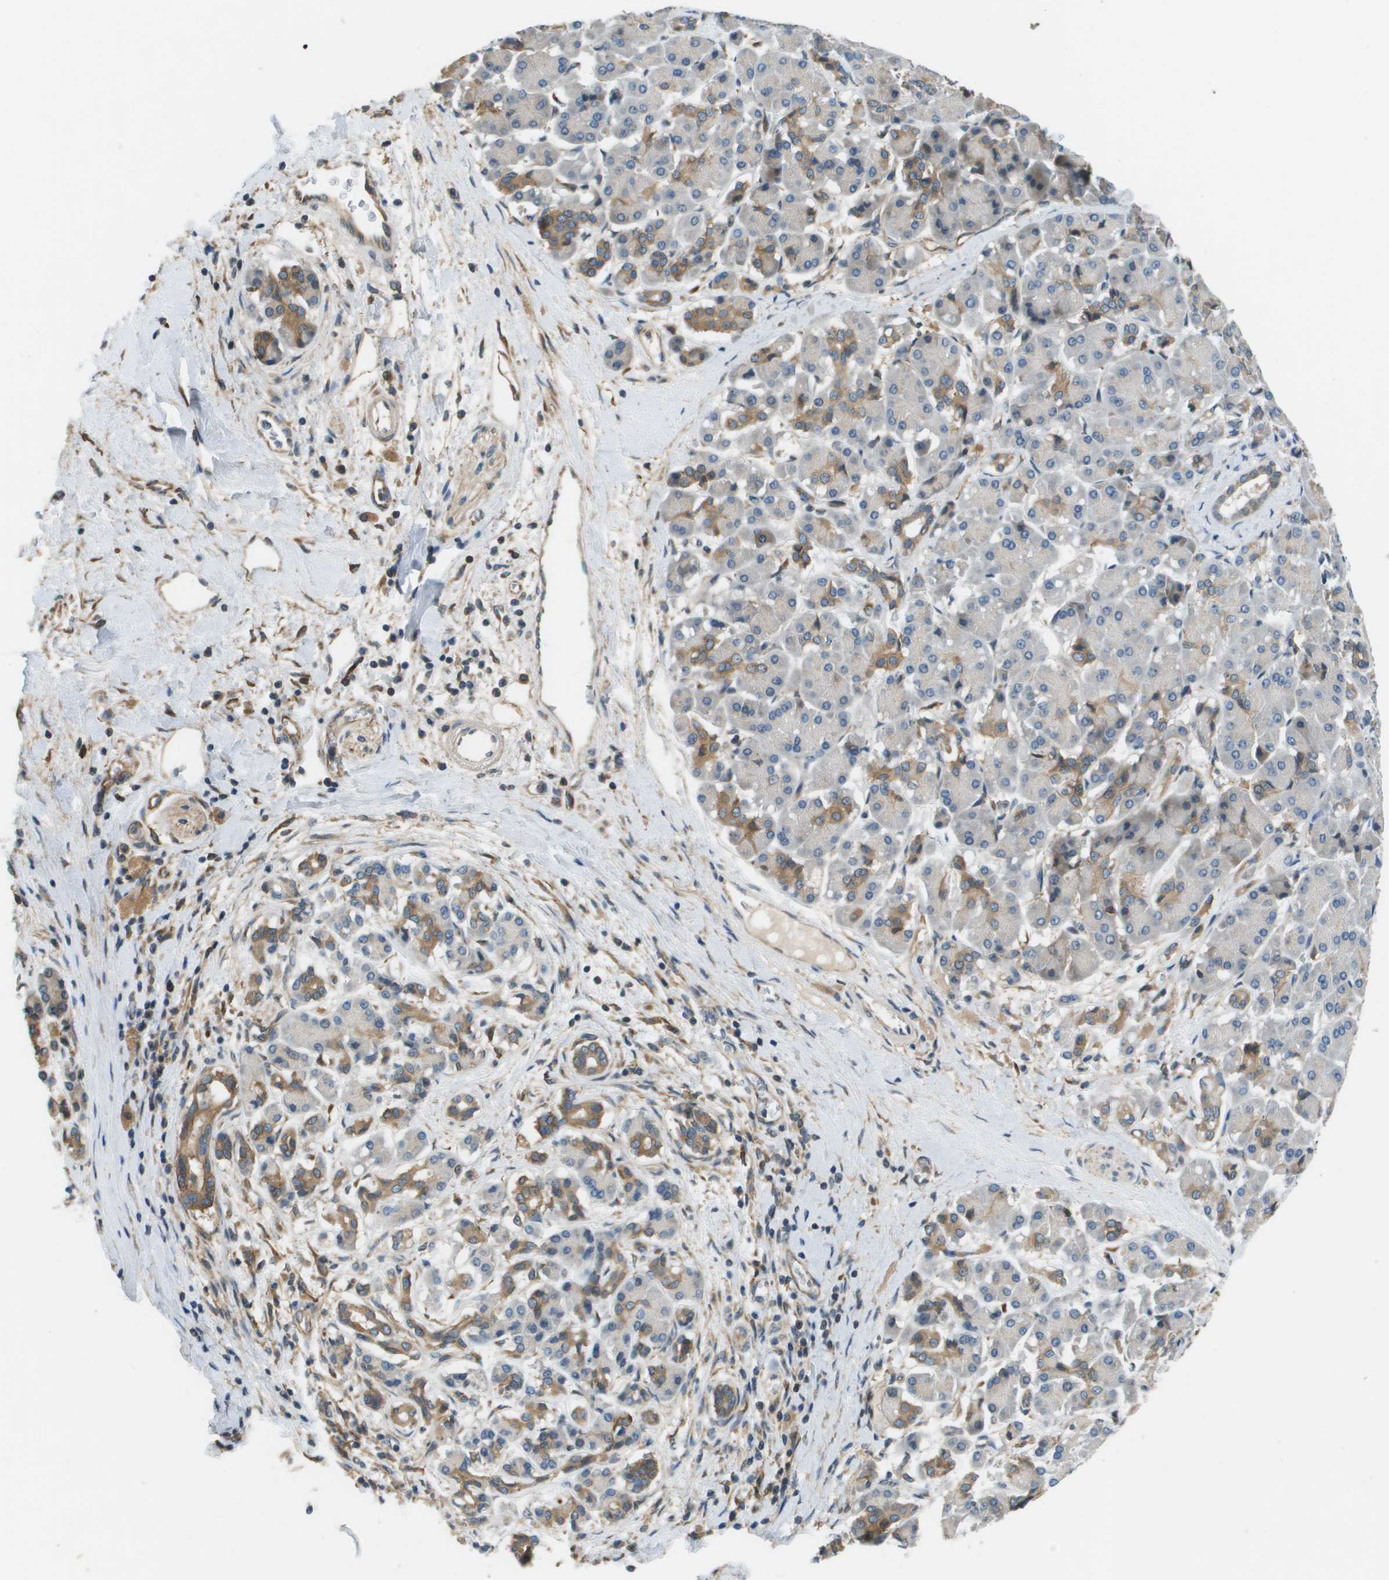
{"staining": {"intensity": "moderate", "quantity": "25%-75%", "location": "cytoplasmic/membranous"}, "tissue": "pancreatic cancer", "cell_type": "Tumor cells", "image_type": "cancer", "snomed": [{"axis": "morphology", "description": "Adenocarcinoma, NOS"}, {"axis": "topography", "description": "Pancreas"}], "caption": "Tumor cells show moderate cytoplasmic/membranous positivity in about 25%-75% of cells in pancreatic cancer (adenocarcinoma).", "gene": "SAMSN1", "patient": {"sex": "male", "age": 55}}